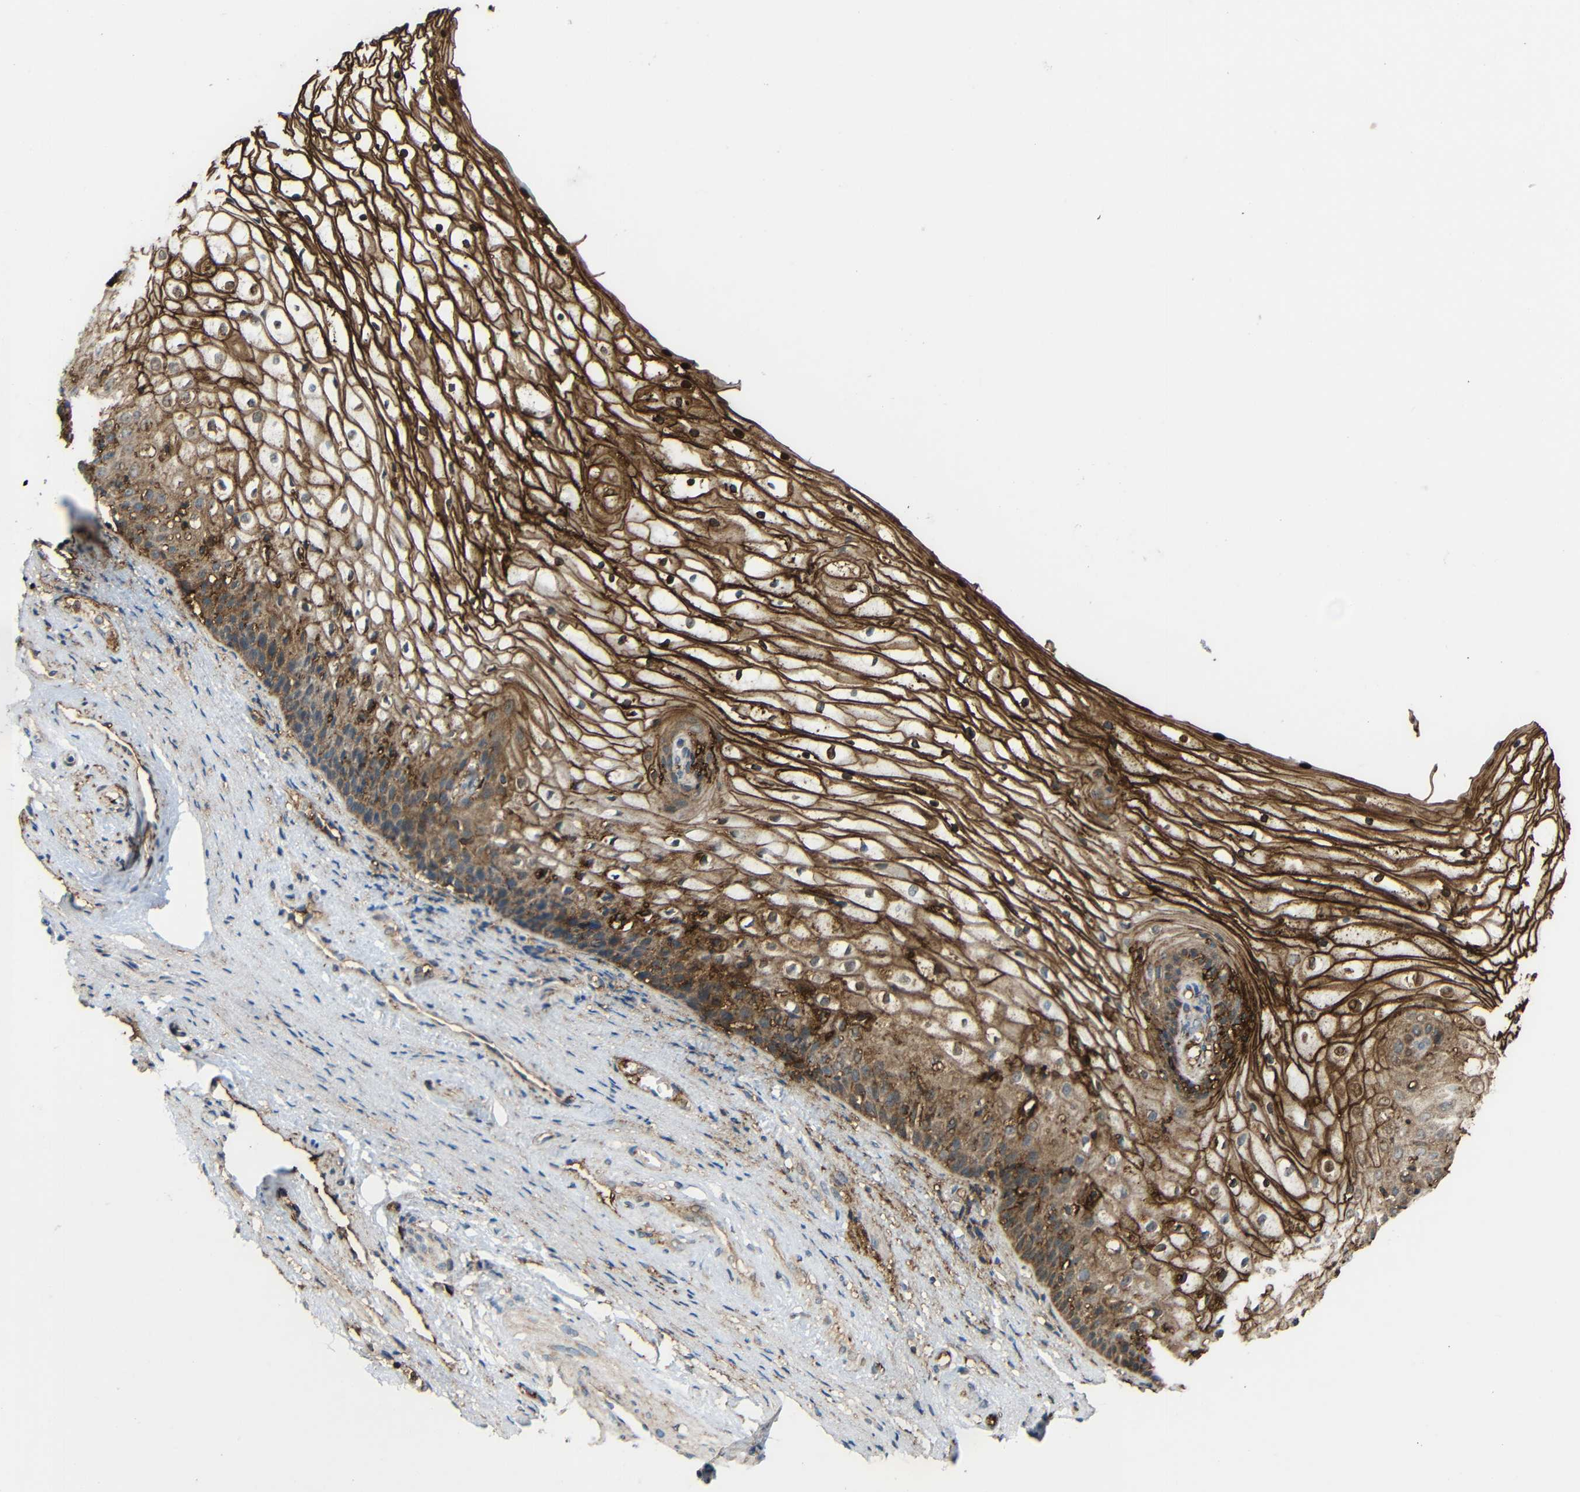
{"staining": {"intensity": "strong", "quantity": ">75%", "location": "cytoplasmic/membranous"}, "tissue": "vagina", "cell_type": "Squamous epithelial cells", "image_type": "normal", "snomed": [{"axis": "morphology", "description": "Normal tissue, NOS"}, {"axis": "topography", "description": "Vagina"}], "caption": "Squamous epithelial cells exhibit high levels of strong cytoplasmic/membranous positivity in approximately >75% of cells in unremarkable human vagina.", "gene": "C1GALT1", "patient": {"sex": "female", "age": 34}}